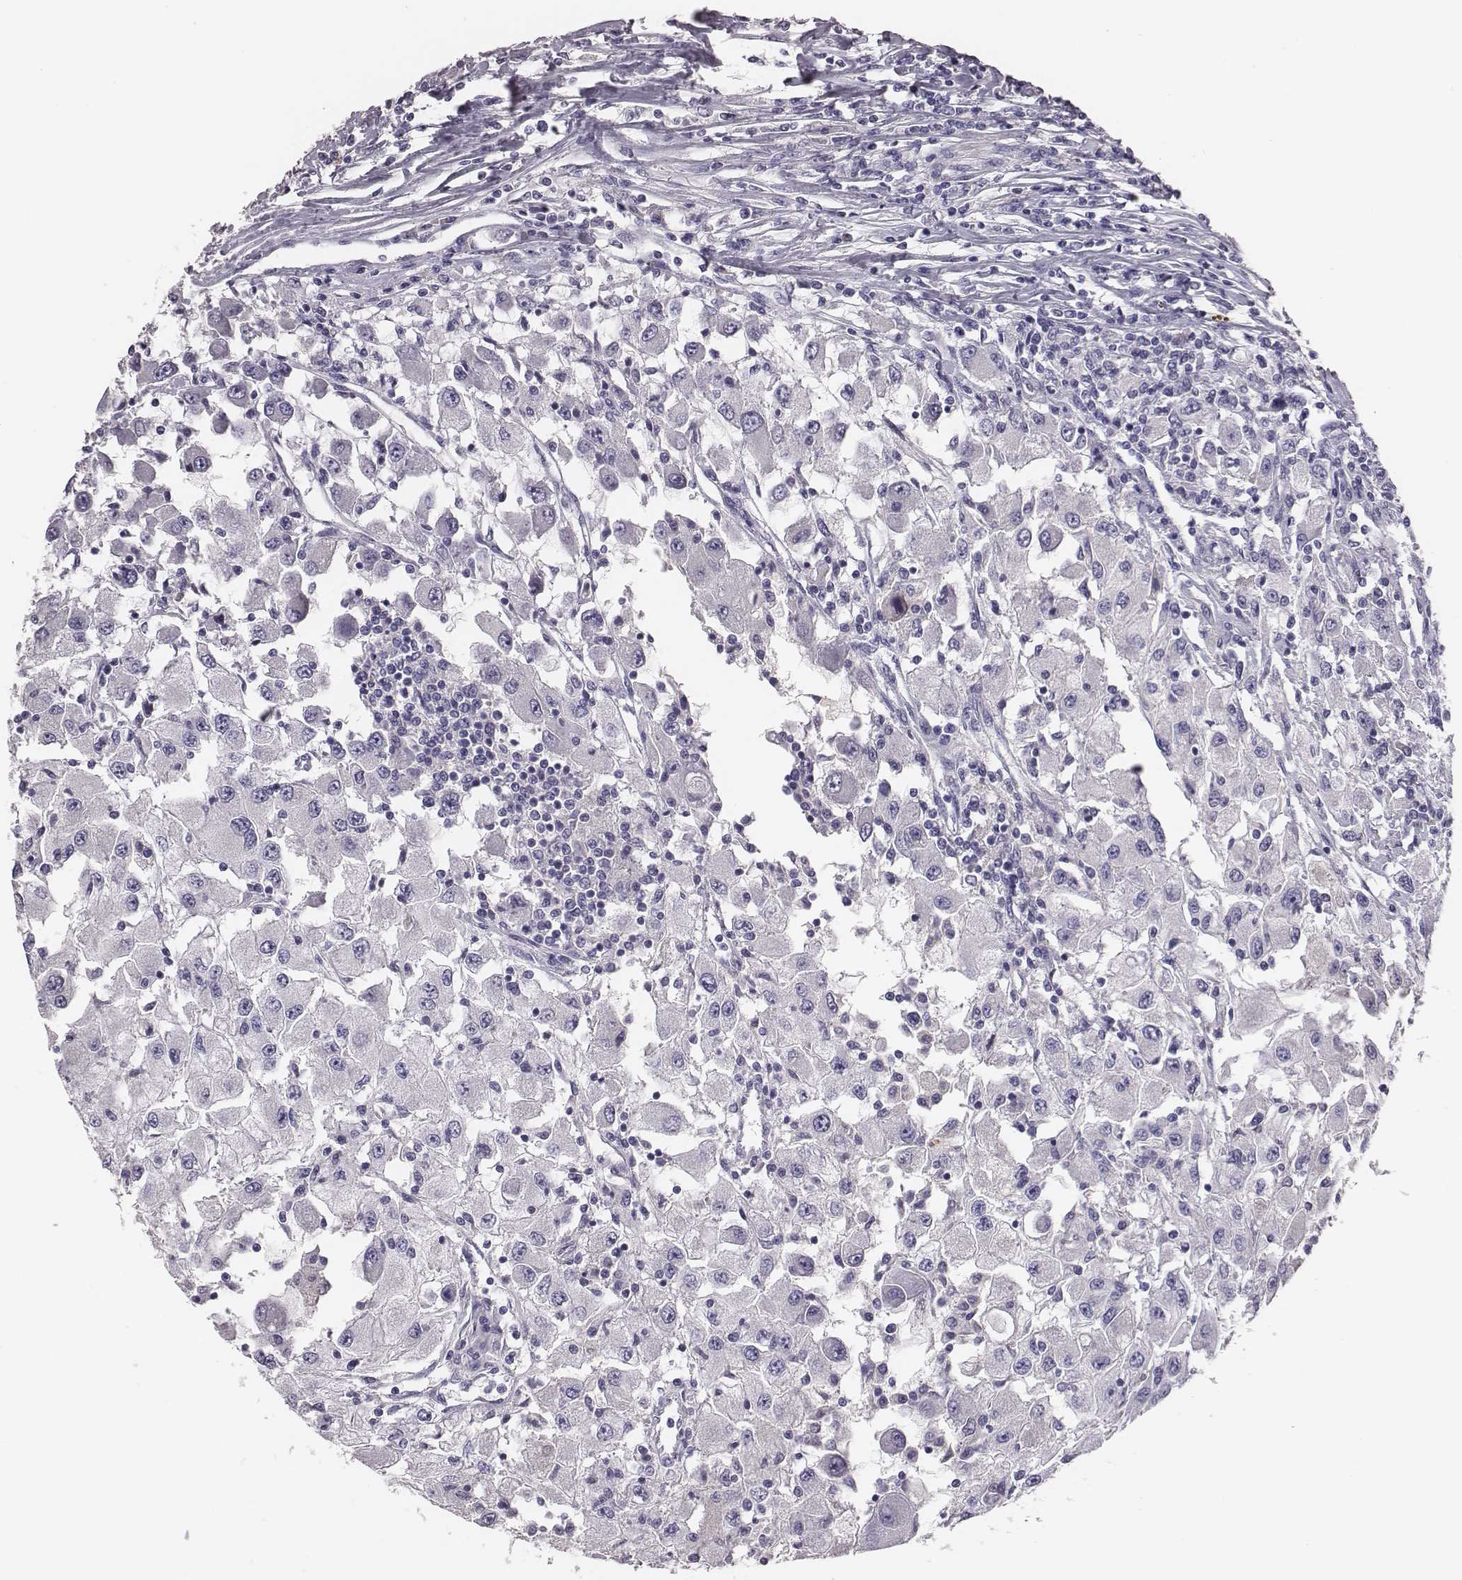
{"staining": {"intensity": "negative", "quantity": "none", "location": "none"}, "tissue": "renal cancer", "cell_type": "Tumor cells", "image_type": "cancer", "snomed": [{"axis": "morphology", "description": "Adenocarcinoma, NOS"}, {"axis": "topography", "description": "Kidney"}], "caption": "High power microscopy image of an IHC photomicrograph of renal cancer (adenocarcinoma), revealing no significant expression in tumor cells.", "gene": "EN1", "patient": {"sex": "female", "age": 67}}